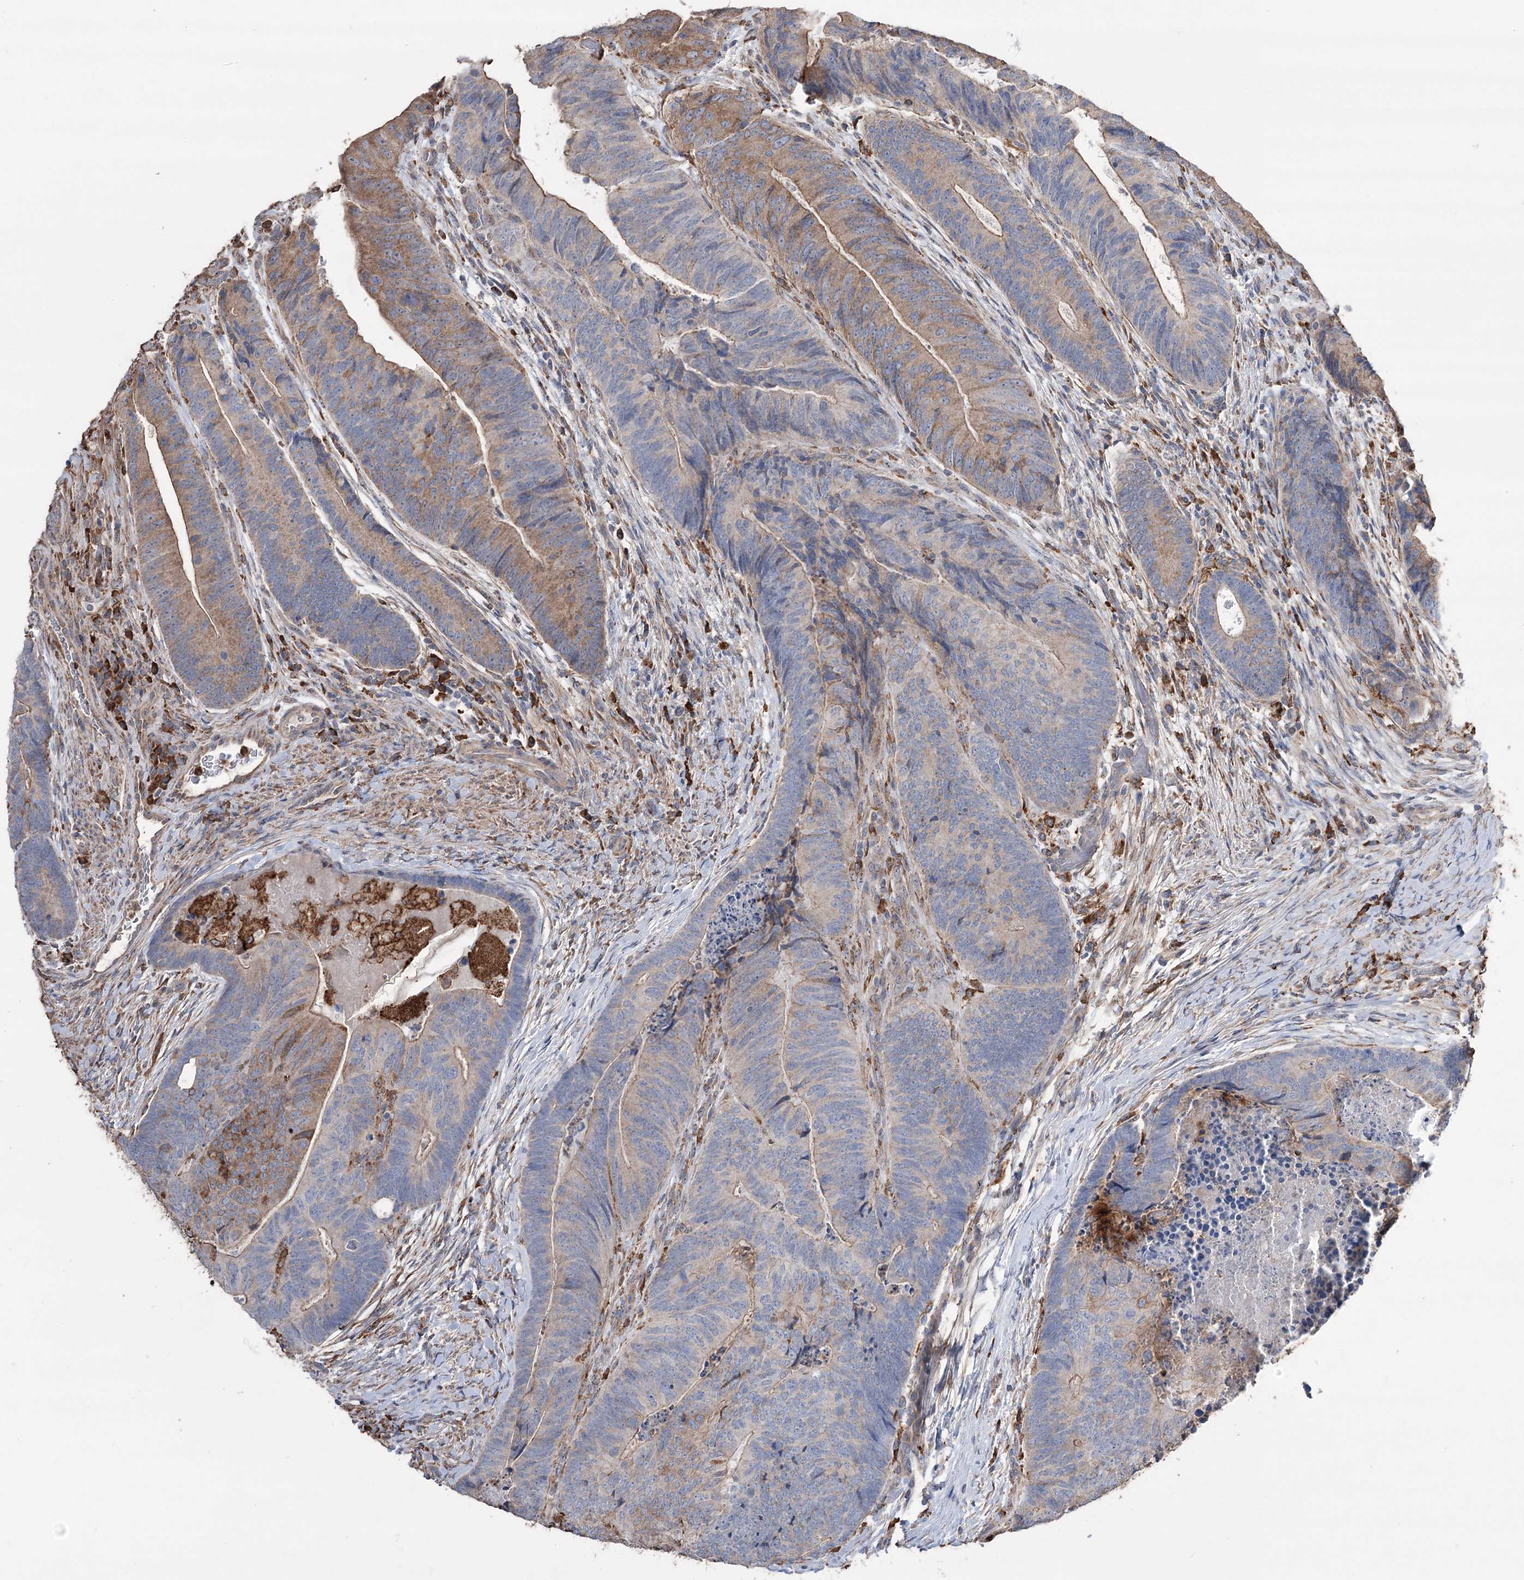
{"staining": {"intensity": "moderate", "quantity": "<25%", "location": "cytoplasmic/membranous"}, "tissue": "colorectal cancer", "cell_type": "Tumor cells", "image_type": "cancer", "snomed": [{"axis": "morphology", "description": "Adenocarcinoma, NOS"}, {"axis": "topography", "description": "Colon"}], "caption": "Brown immunohistochemical staining in colorectal cancer demonstrates moderate cytoplasmic/membranous staining in approximately <25% of tumor cells.", "gene": "TRIM71", "patient": {"sex": "female", "age": 67}}